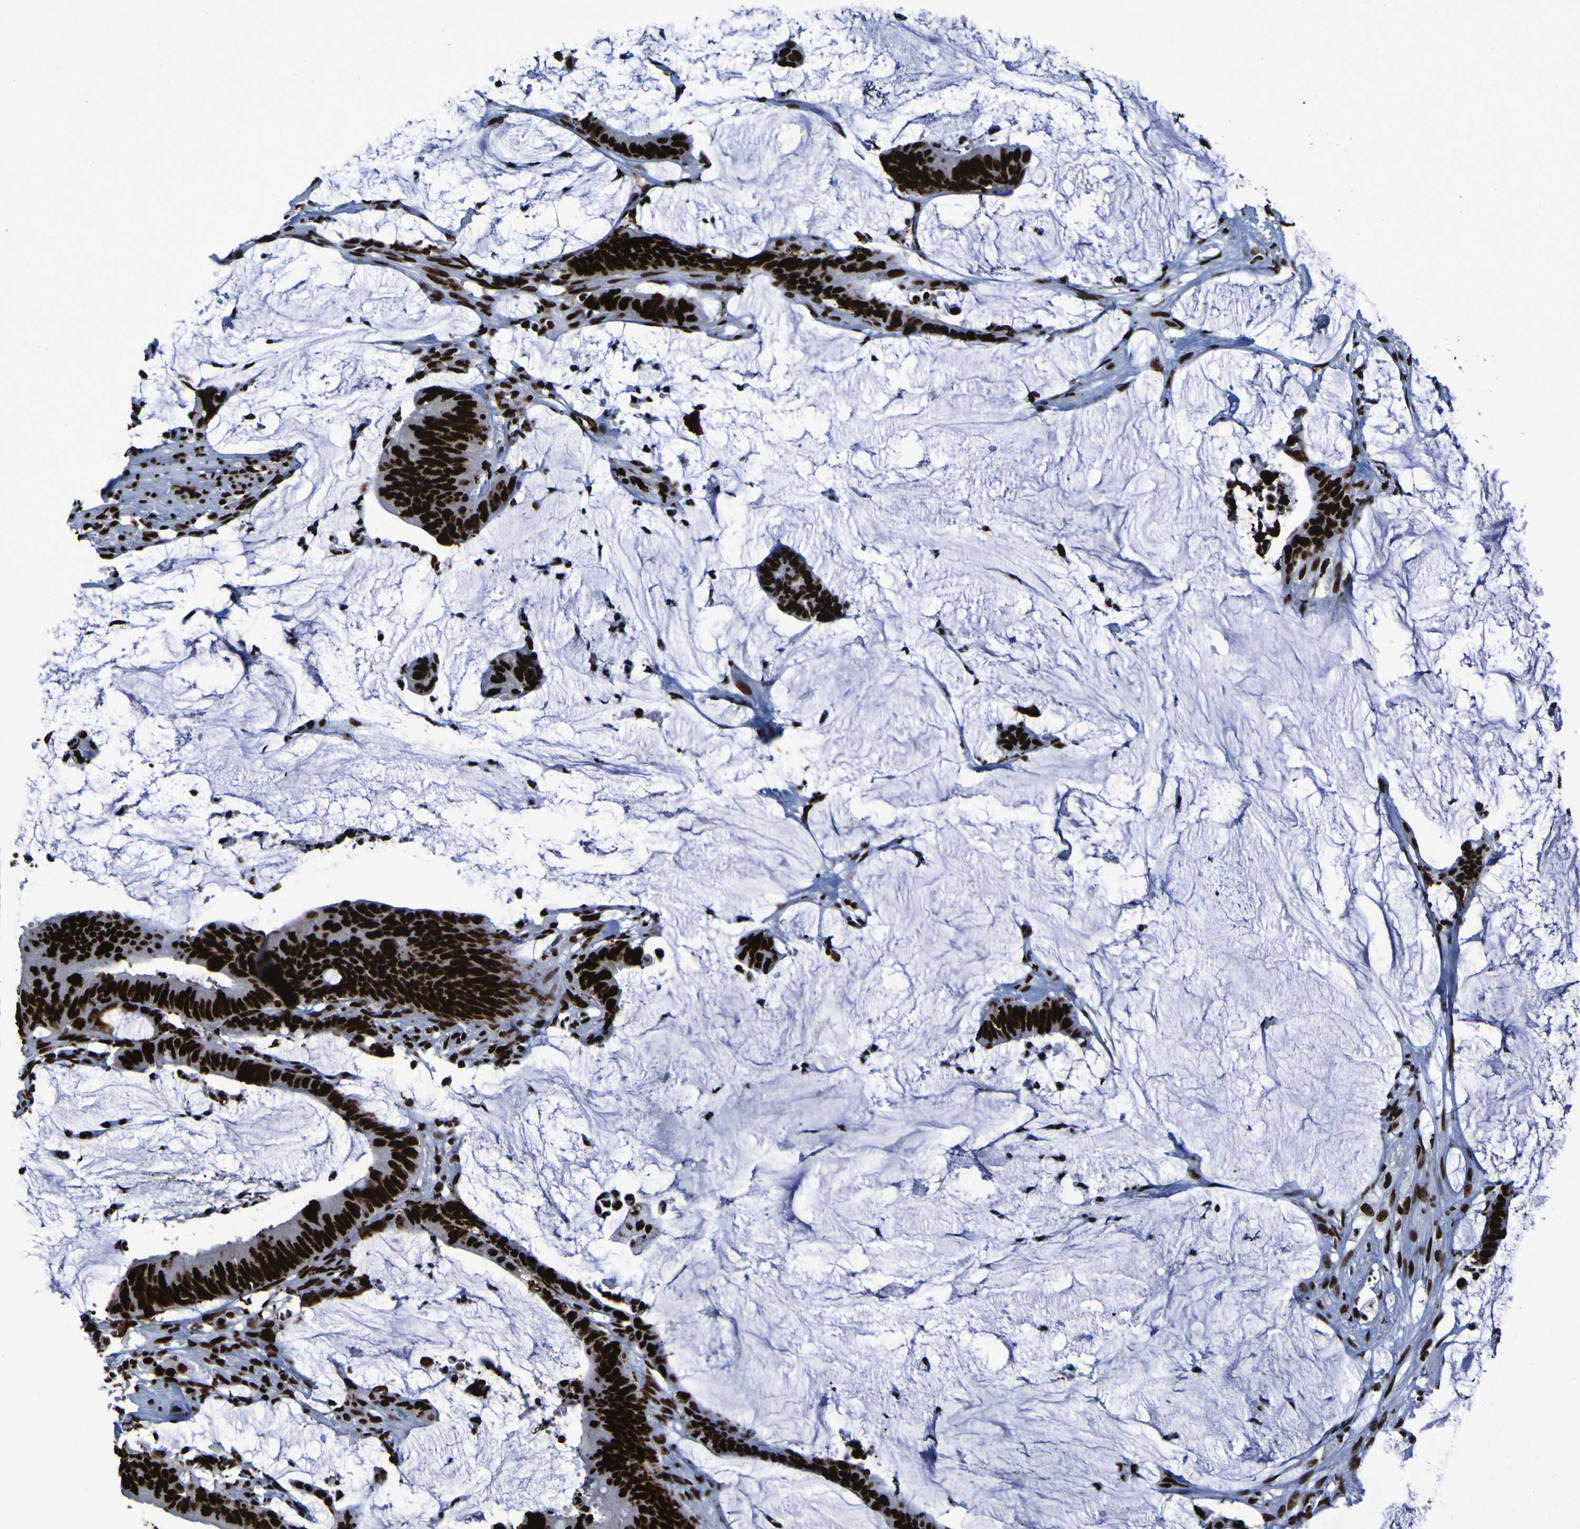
{"staining": {"intensity": "strong", "quantity": ">75%", "location": "nuclear"}, "tissue": "colorectal cancer", "cell_type": "Tumor cells", "image_type": "cancer", "snomed": [{"axis": "morphology", "description": "Adenocarcinoma, NOS"}, {"axis": "topography", "description": "Rectum"}], "caption": "Human adenocarcinoma (colorectal) stained for a protein (brown) displays strong nuclear positive expression in about >75% of tumor cells.", "gene": "NPM1", "patient": {"sex": "female", "age": 66}}